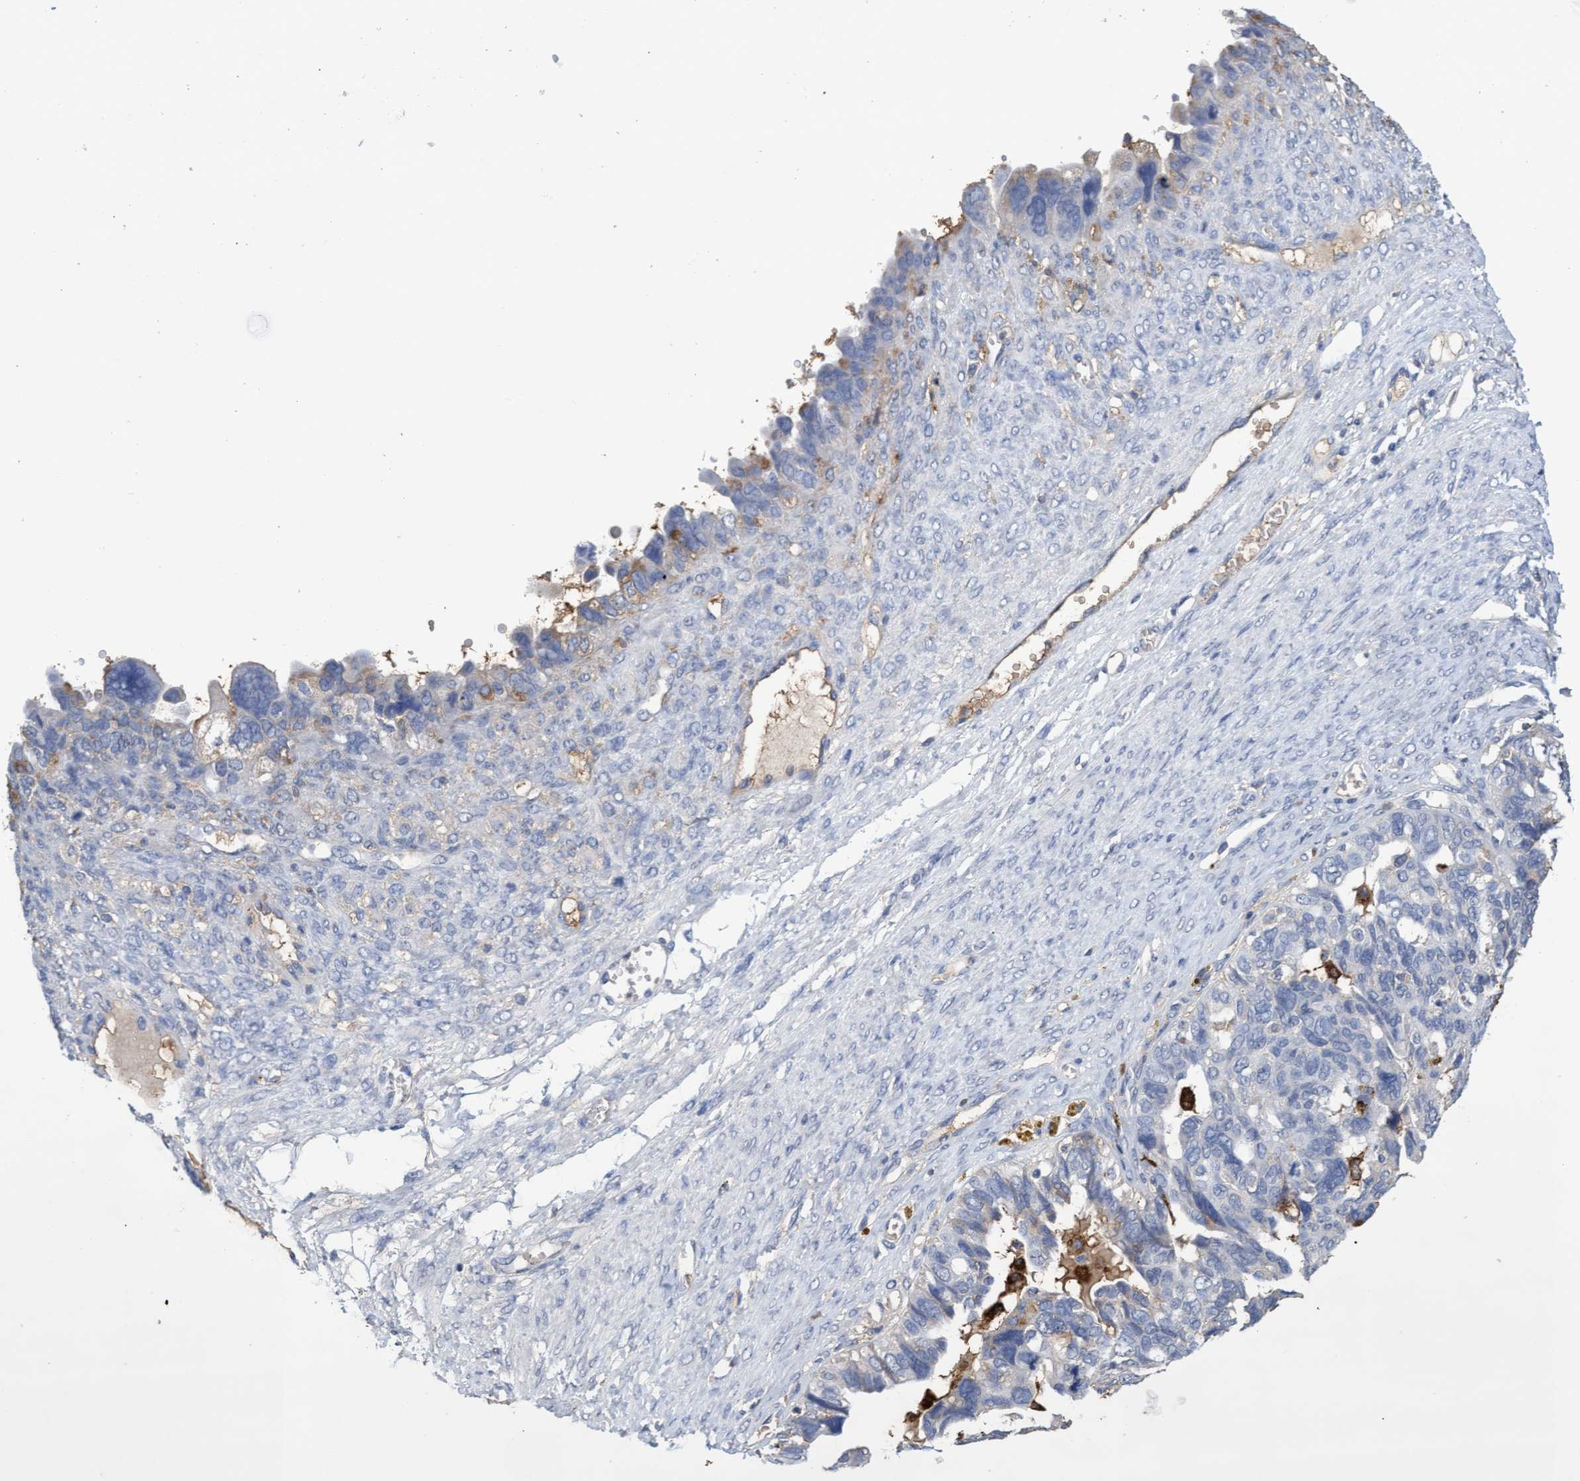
{"staining": {"intensity": "weak", "quantity": "<25%", "location": "cytoplasmic/membranous"}, "tissue": "ovarian cancer", "cell_type": "Tumor cells", "image_type": "cancer", "snomed": [{"axis": "morphology", "description": "Cystadenocarcinoma, serous, NOS"}, {"axis": "topography", "description": "Ovary"}], "caption": "This histopathology image is of serous cystadenocarcinoma (ovarian) stained with immunohistochemistry to label a protein in brown with the nuclei are counter-stained blue. There is no positivity in tumor cells.", "gene": "GPR39", "patient": {"sex": "female", "age": 79}}